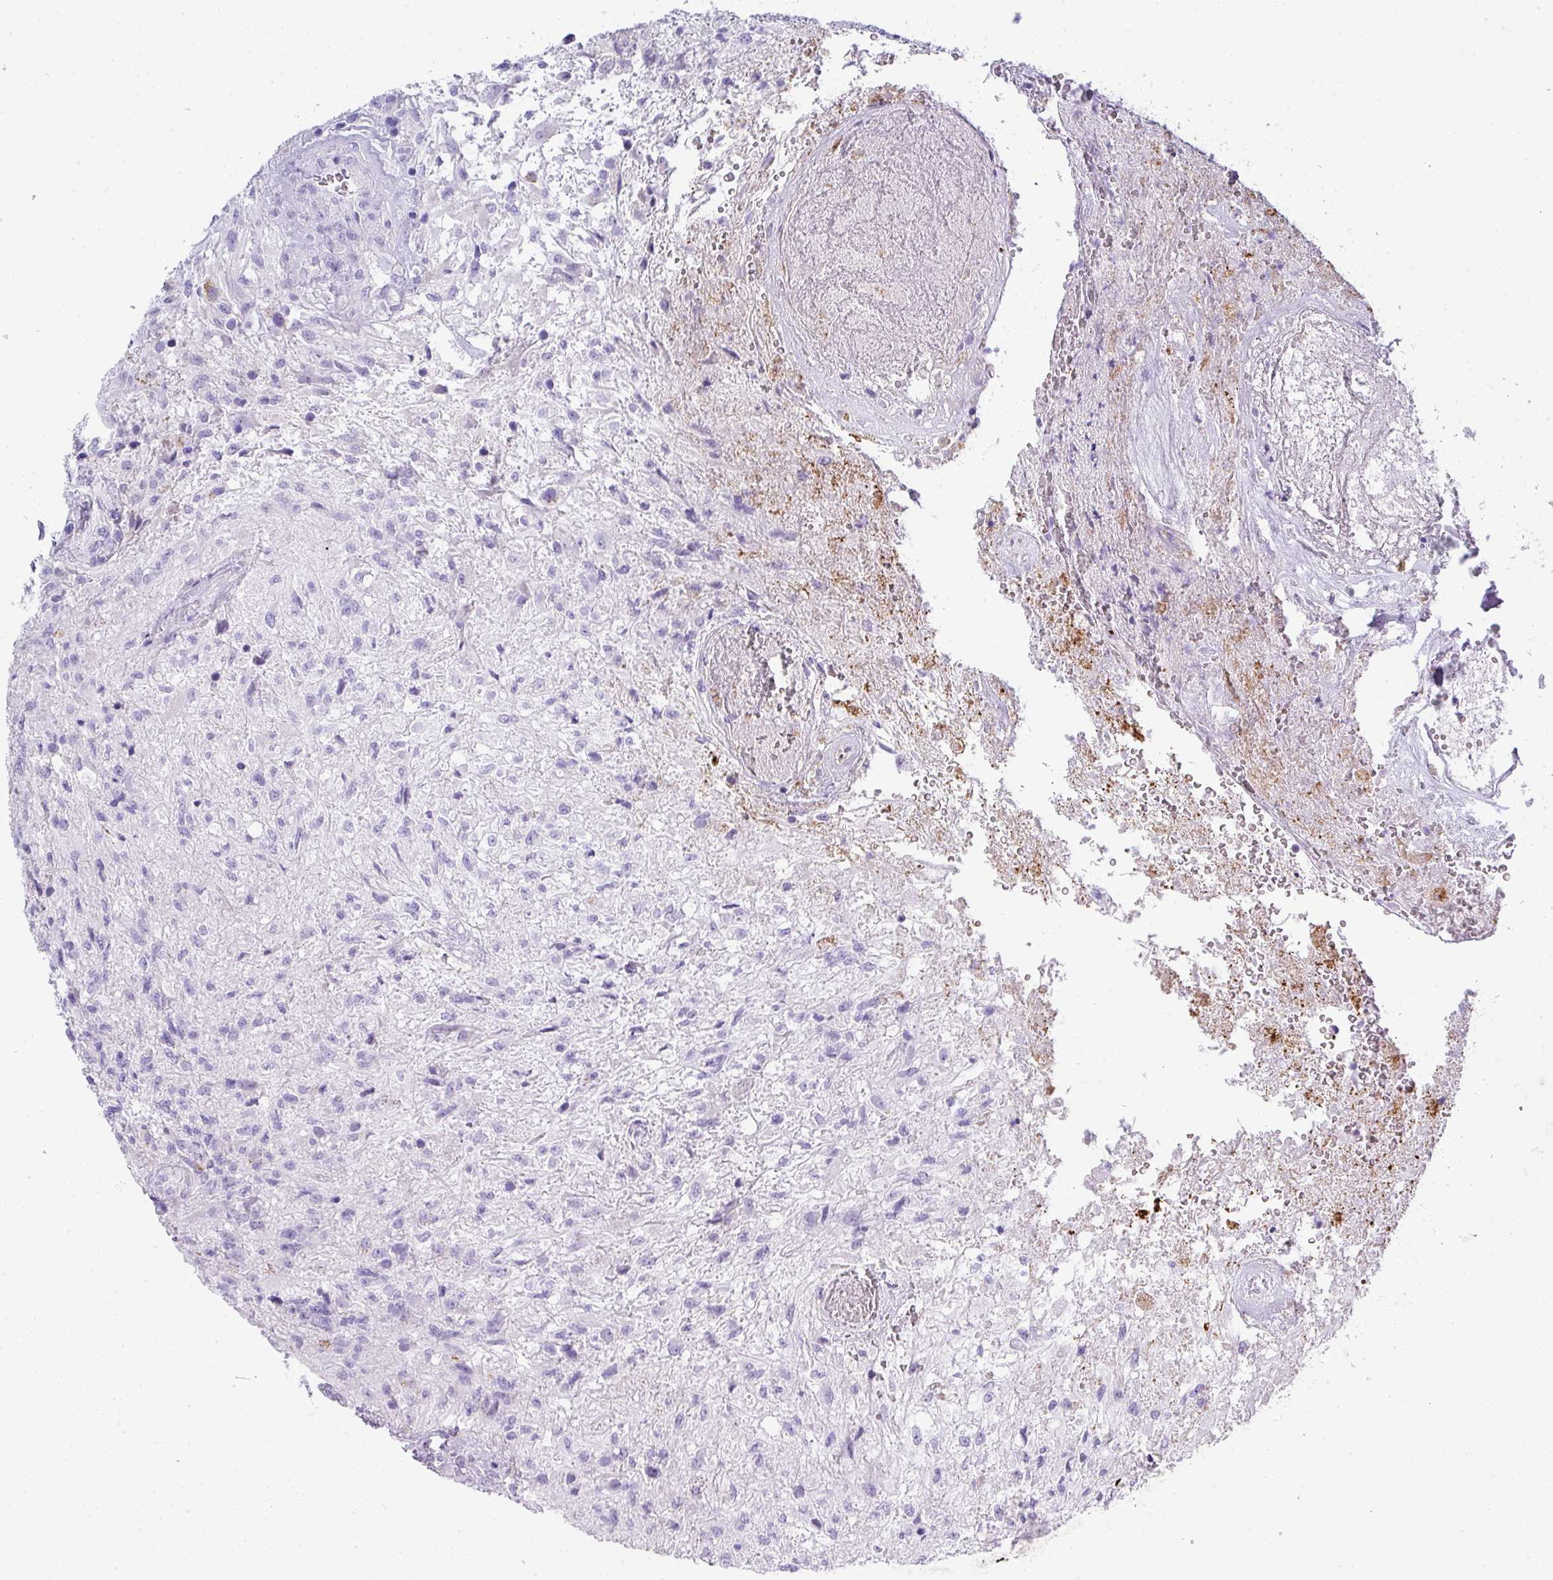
{"staining": {"intensity": "negative", "quantity": "none", "location": "none"}, "tissue": "glioma", "cell_type": "Tumor cells", "image_type": "cancer", "snomed": [{"axis": "morphology", "description": "Glioma, malignant, High grade"}, {"axis": "topography", "description": "Brain"}], "caption": "Immunohistochemistry of glioma reveals no expression in tumor cells.", "gene": "ZNF568", "patient": {"sex": "male", "age": 56}}